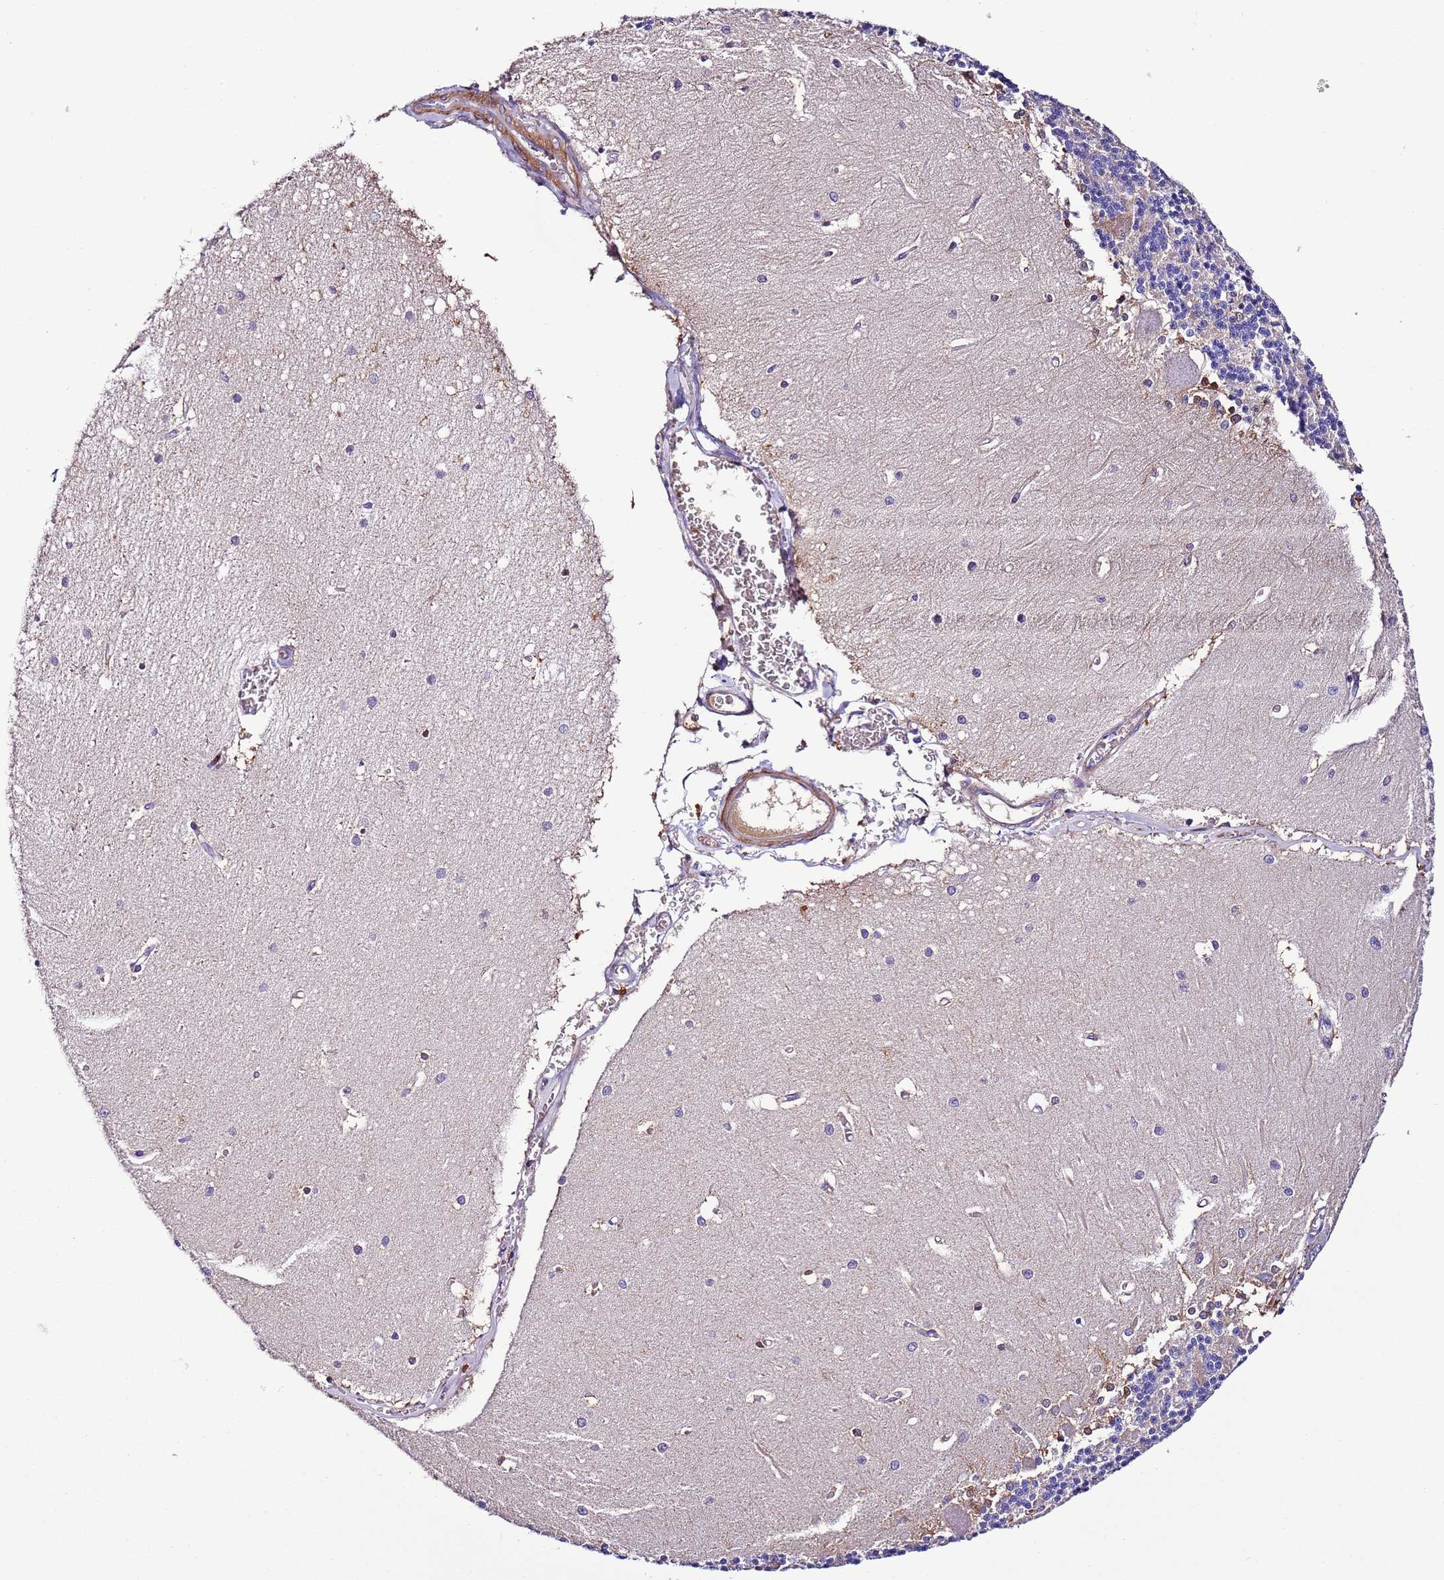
{"staining": {"intensity": "negative", "quantity": "none", "location": "none"}, "tissue": "cerebellum", "cell_type": "Cells in granular layer", "image_type": "normal", "snomed": [{"axis": "morphology", "description": "Normal tissue, NOS"}, {"axis": "topography", "description": "Cerebellum"}], "caption": "DAB (3,3'-diaminobenzidine) immunohistochemical staining of benign human cerebellum shows no significant expression in cells in granular layer.", "gene": "FAM174C", "patient": {"sex": "male", "age": 37}}